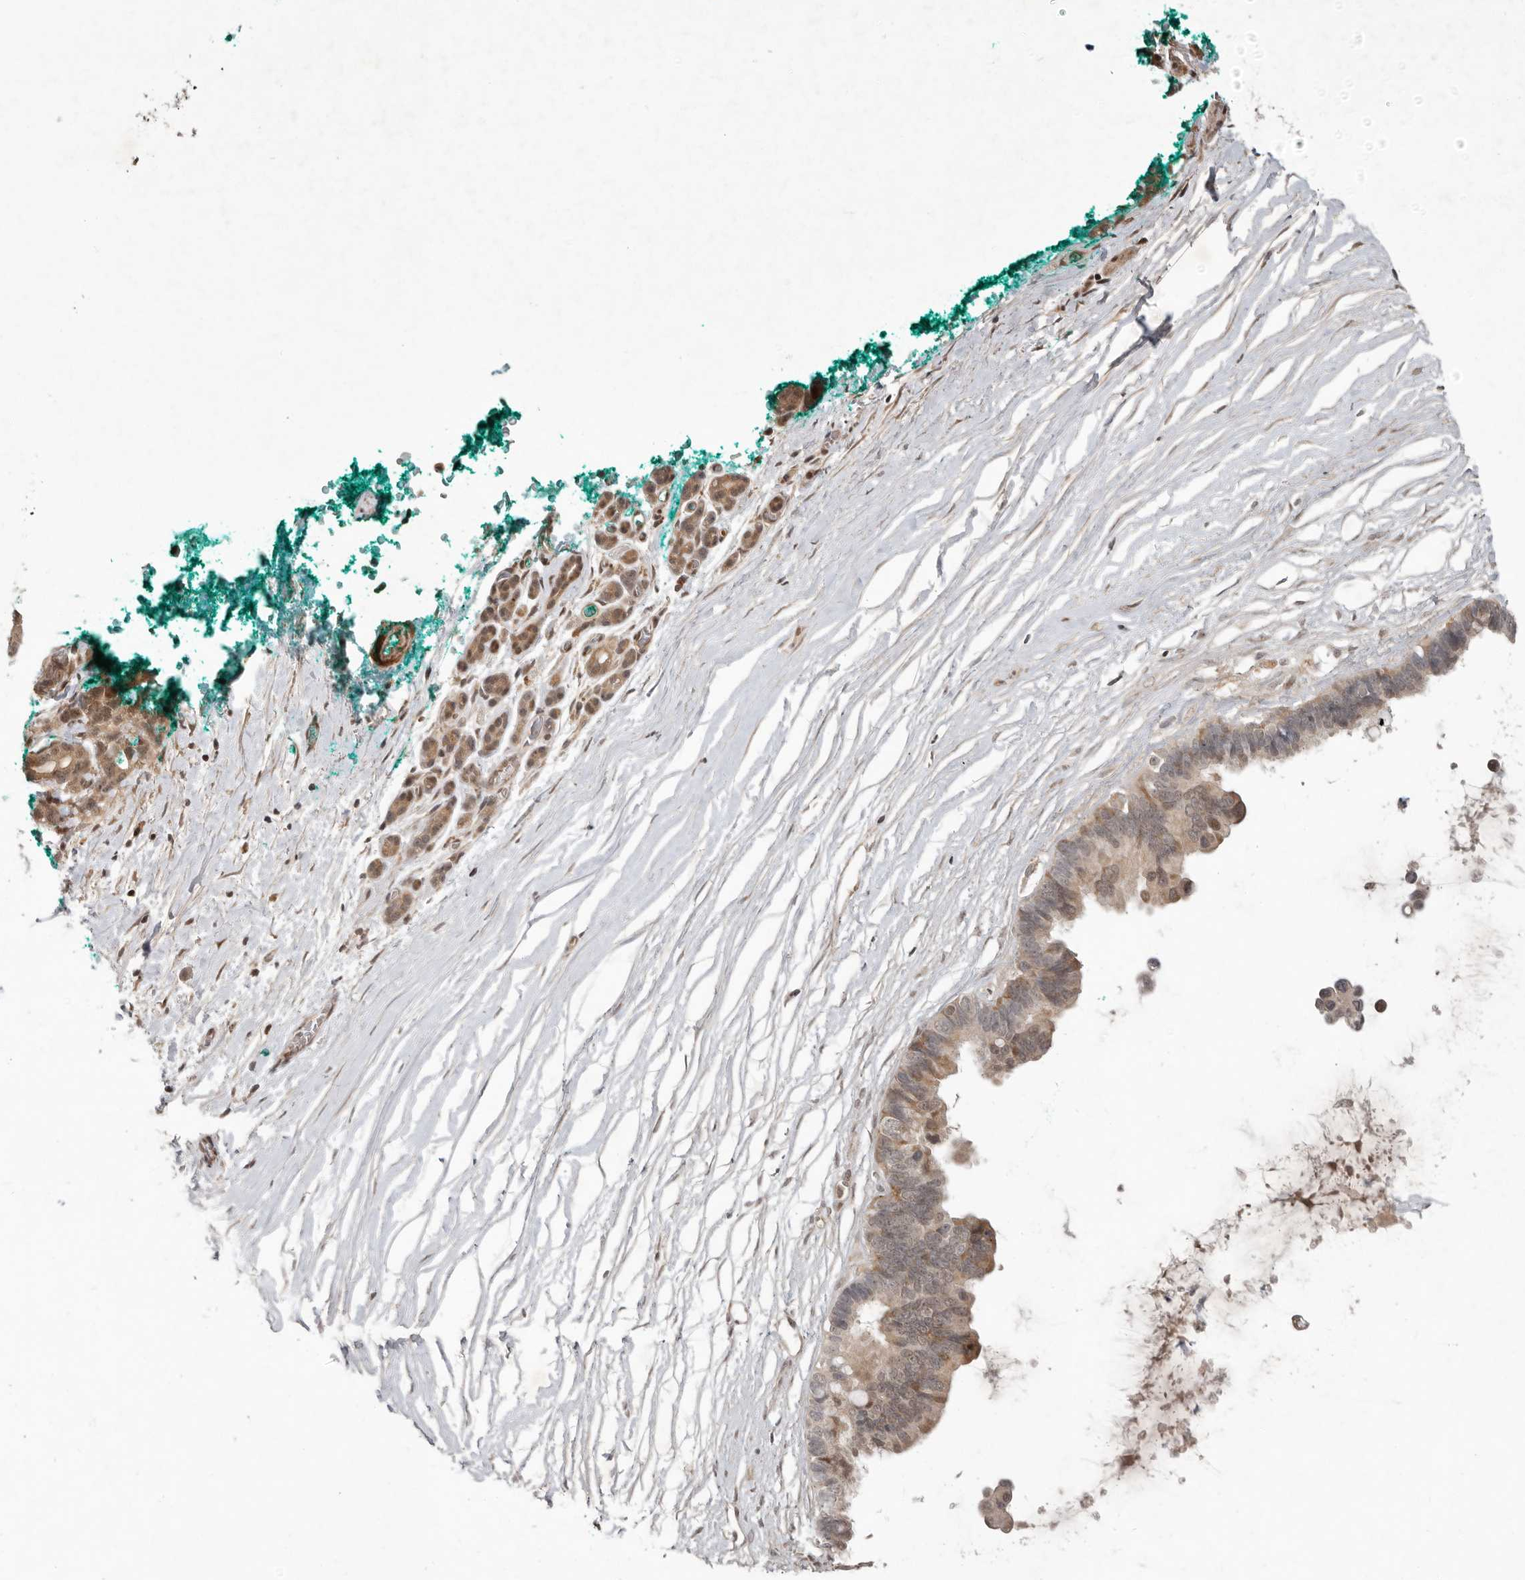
{"staining": {"intensity": "weak", "quantity": ">75%", "location": "cytoplasmic/membranous,nuclear"}, "tissue": "pancreatic cancer", "cell_type": "Tumor cells", "image_type": "cancer", "snomed": [{"axis": "morphology", "description": "Adenocarcinoma, NOS"}, {"axis": "topography", "description": "Pancreas"}], "caption": "Pancreatic cancer (adenocarcinoma) stained for a protein (brown) reveals weak cytoplasmic/membranous and nuclear positive positivity in approximately >75% of tumor cells.", "gene": "RABIF", "patient": {"sex": "female", "age": 72}}